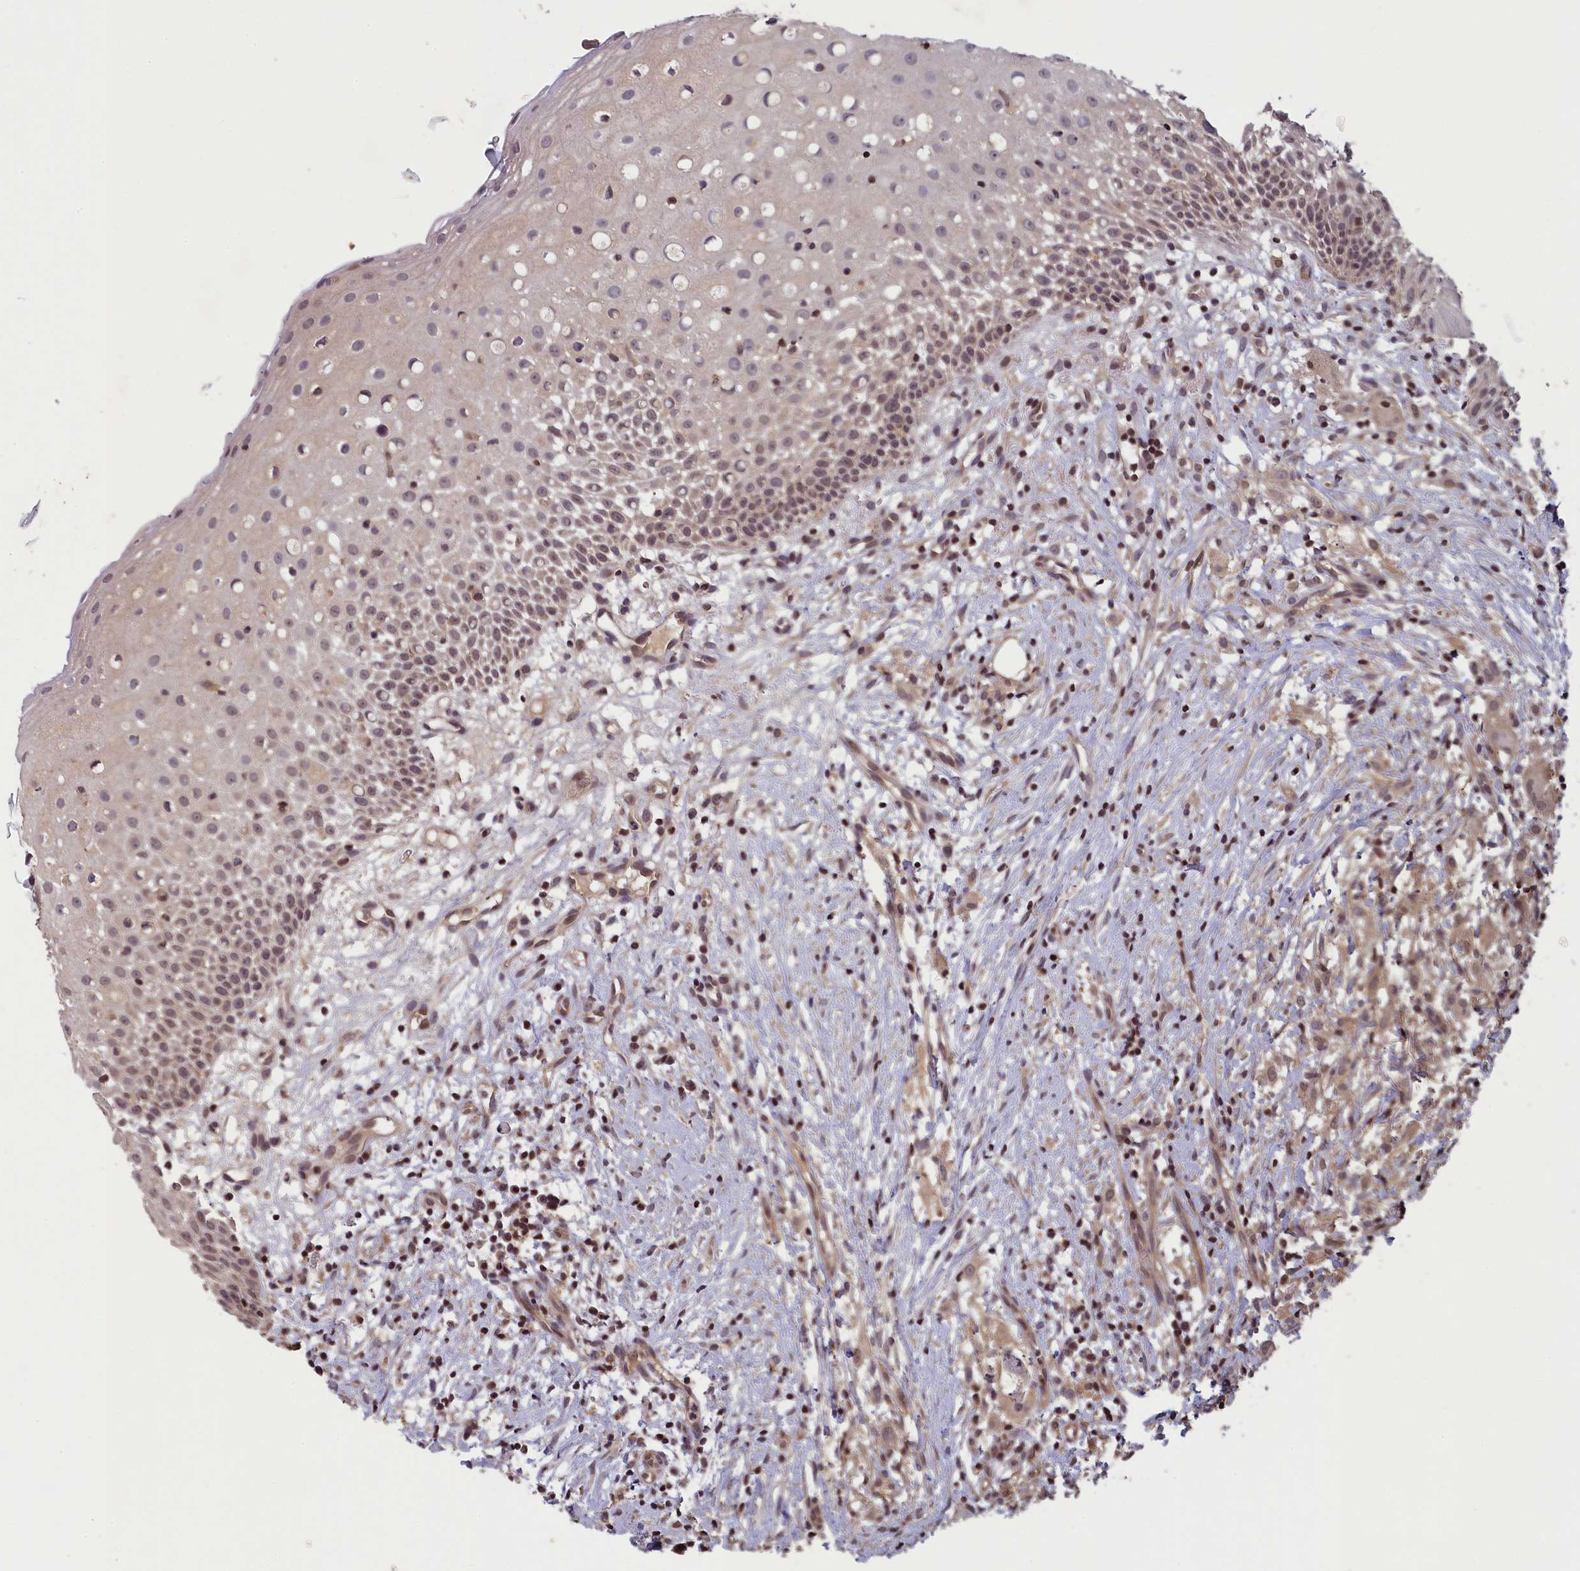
{"staining": {"intensity": "moderate", "quantity": "25%-75%", "location": "nuclear"}, "tissue": "oral mucosa", "cell_type": "Squamous epithelial cells", "image_type": "normal", "snomed": [{"axis": "morphology", "description": "Normal tissue, NOS"}, {"axis": "topography", "description": "Oral tissue"}], "caption": "Immunohistochemical staining of benign human oral mucosa shows 25%-75% levels of moderate nuclear protein positivity in approximately 25%-75% of squamous epithelial cells.", "gene": "NUBP1", "patient": {"sex": "female", "age": 69}}